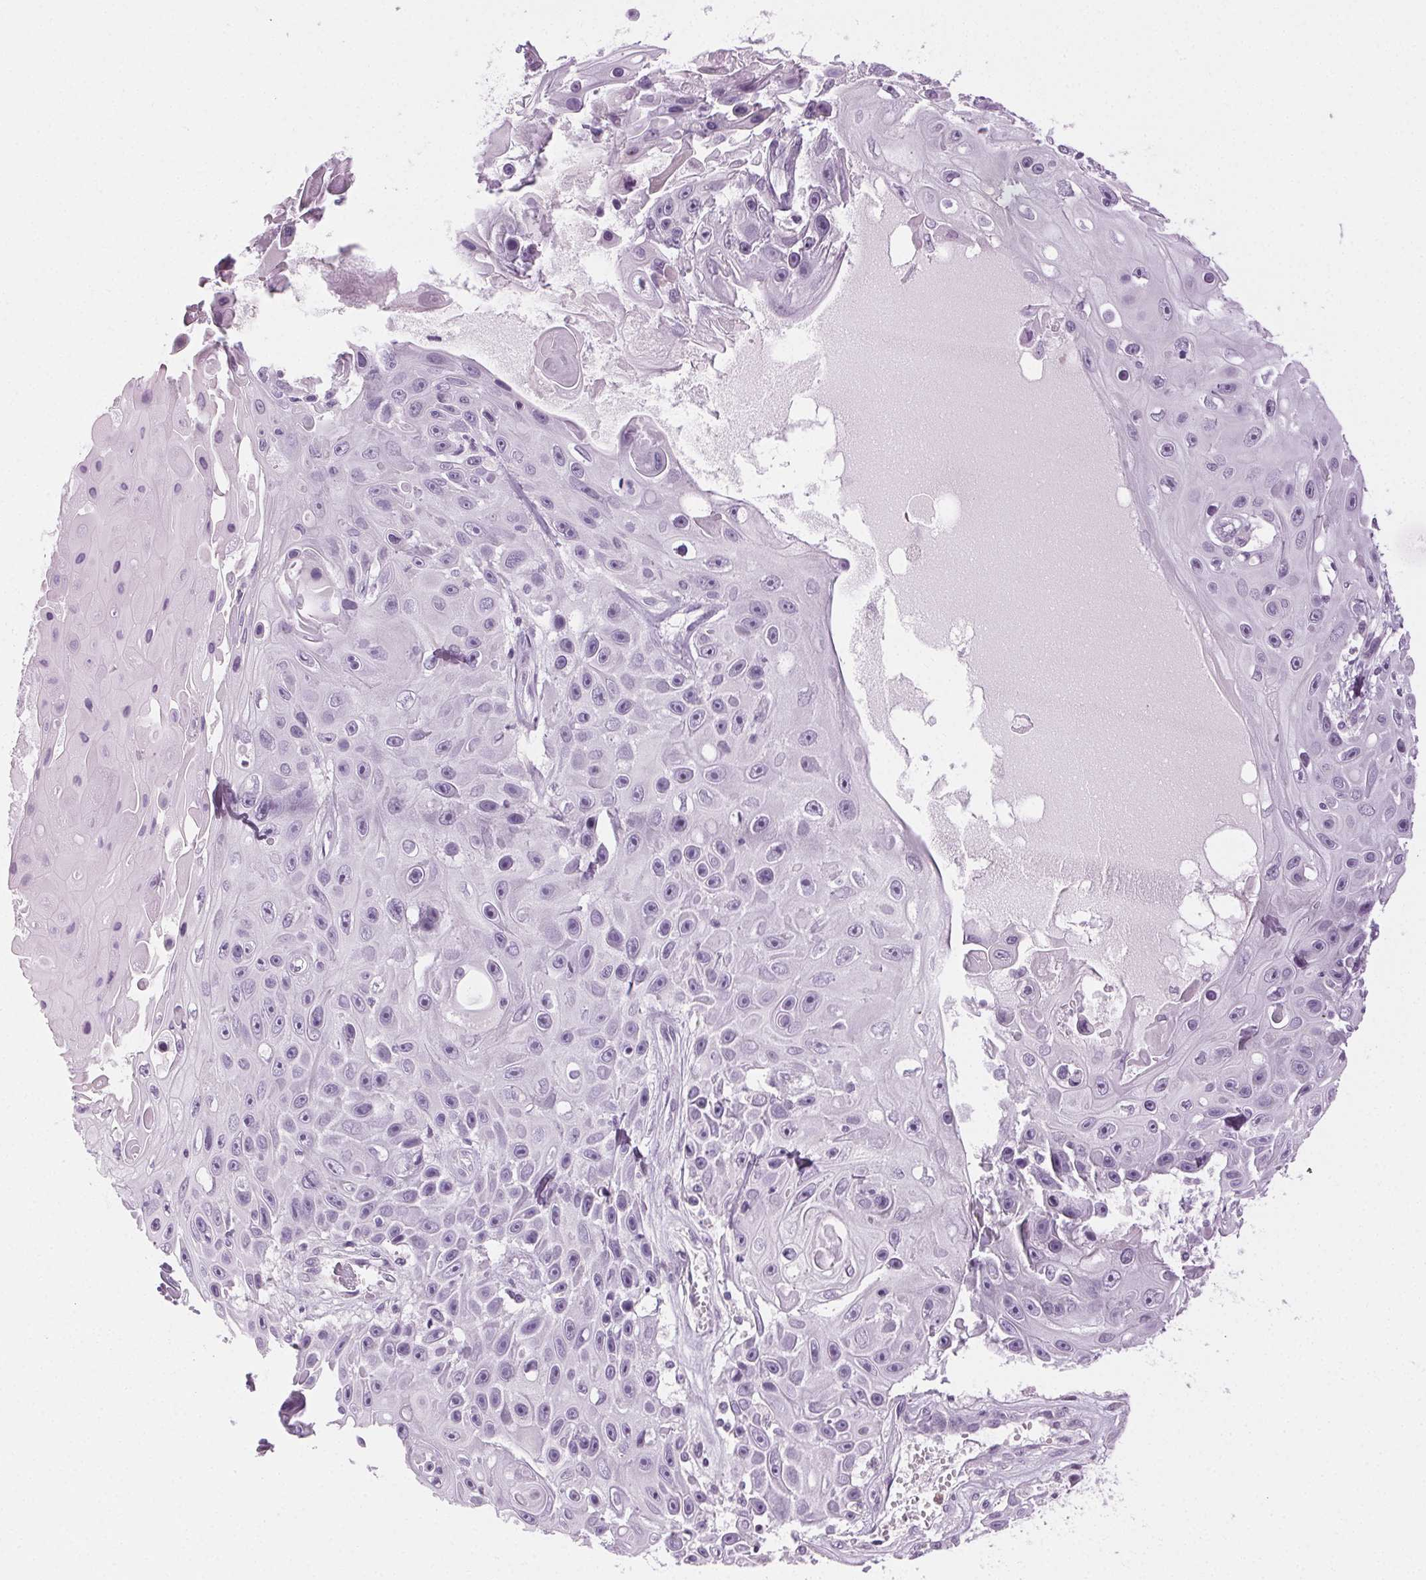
{"staining": {"intensity": "negative", "quantity": "none", "location": "none"}, "tissue": "skin cancer", "cell_type": "Tumor cells", "image_type": "cancer", "snomed": [{"axis": "morphology", "description": "Squamous cell carcinoma, NOS"}, {"axis": "topography", "description": "Skin"}], "caption": "IHC of human skin squamous cell carcinoma exhibits no positivity in tumor cells.", "gene": "MPO", "patient": {"sex": "male", "age": 82}}